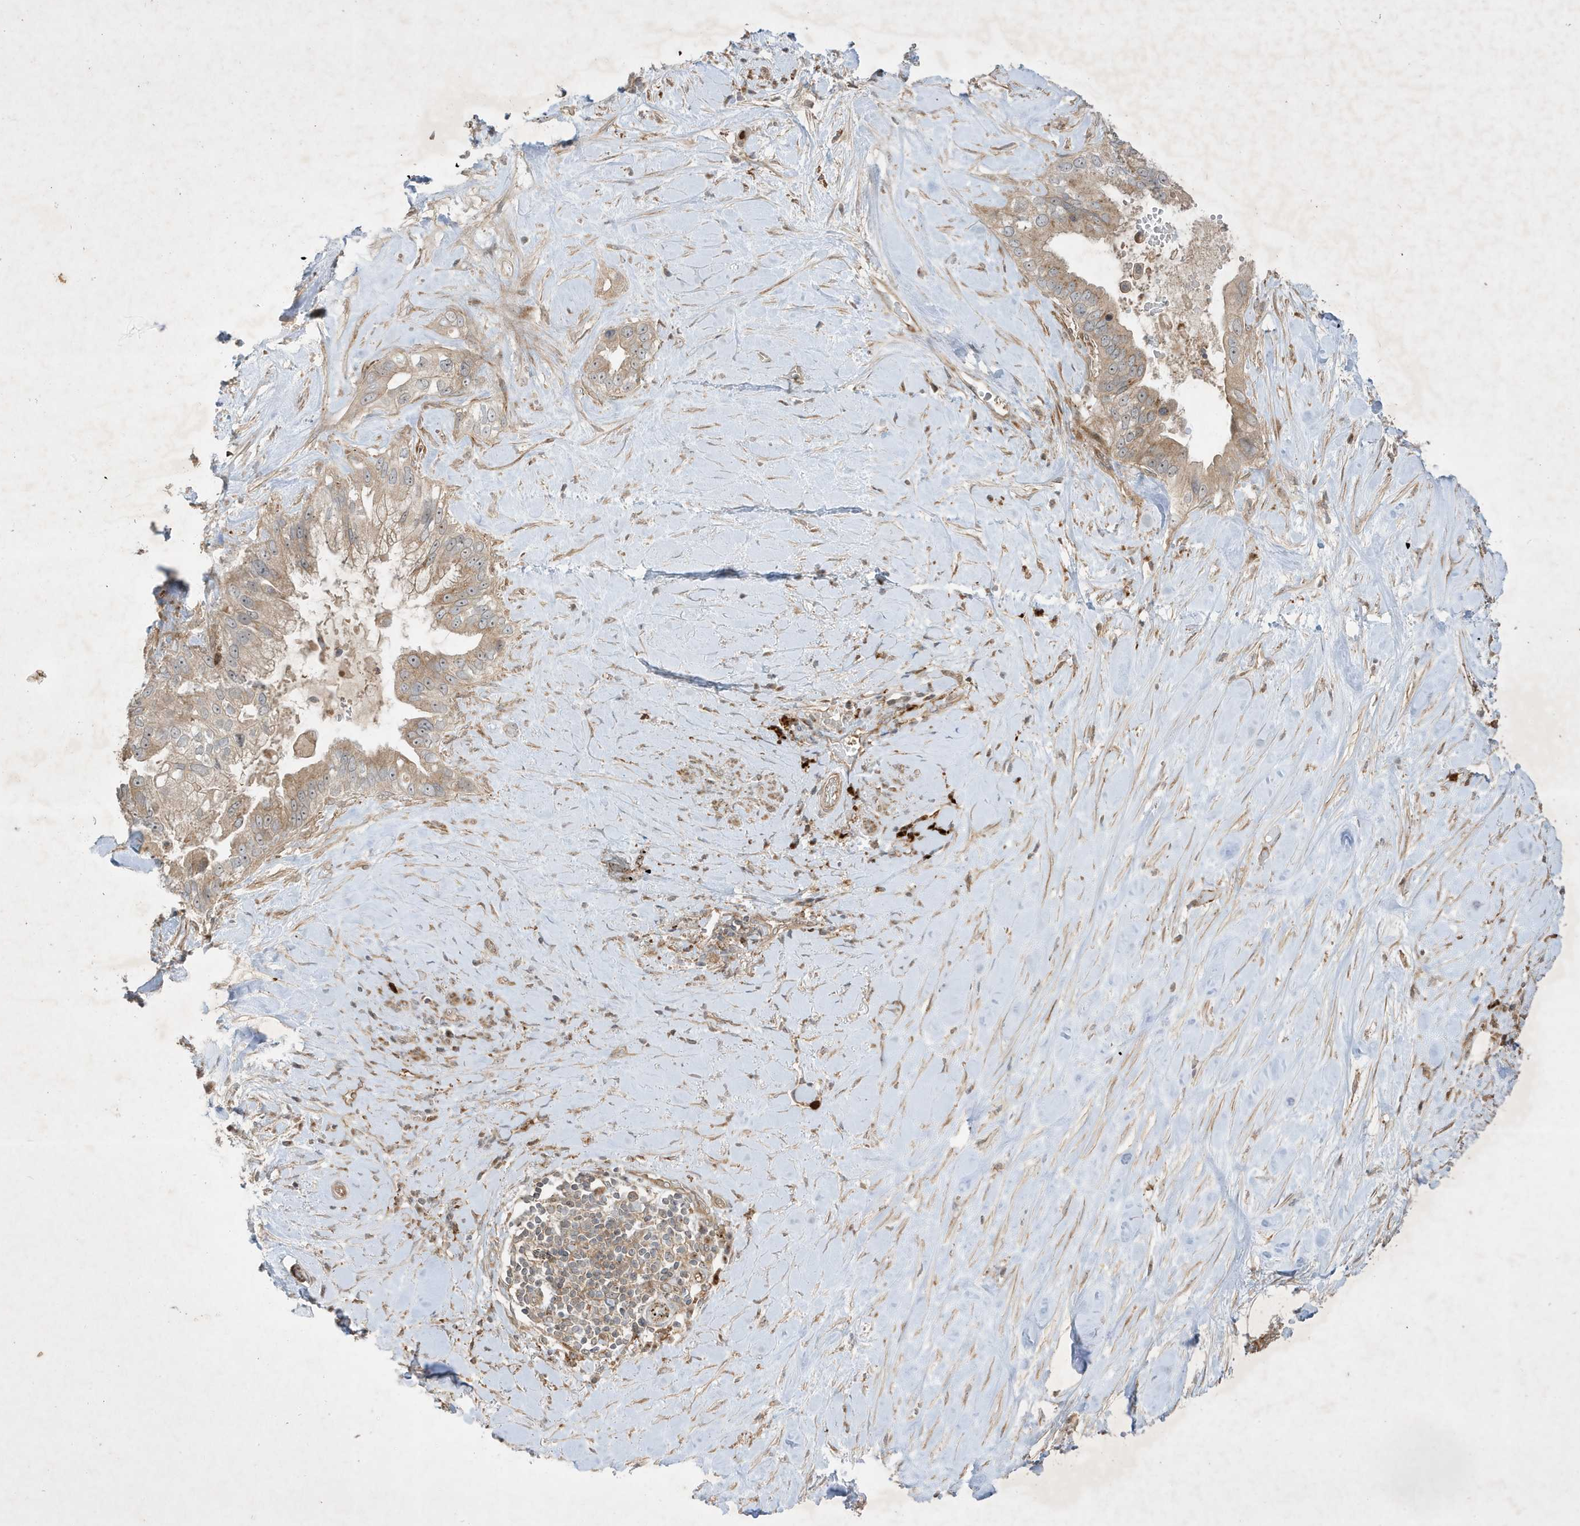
{"staining": {"intensity": "weak", "quantity": ">75%", "location": "cytoplasmic/membranous"}, "tissue": "pancreatic cancer", "cell_type": "Tumor cells", "image_type": "cancer", "snomed": [{"axis": "morphology", "description": "Inflammation, NOS"}, {"axis": "morphology", "description": "Adenocarcinoma, NOS"}, {"axis": "topography", "description": "Pancreas"}], "caption": "Brown immunohistochemical staining in pancreatic adenocarcinoma exhibits weak cytoplasmic/membranous positivity in approximately >75% of tumor cells.", "gene": "IFT57", "patient": {"sex": "female", "age": 56}}